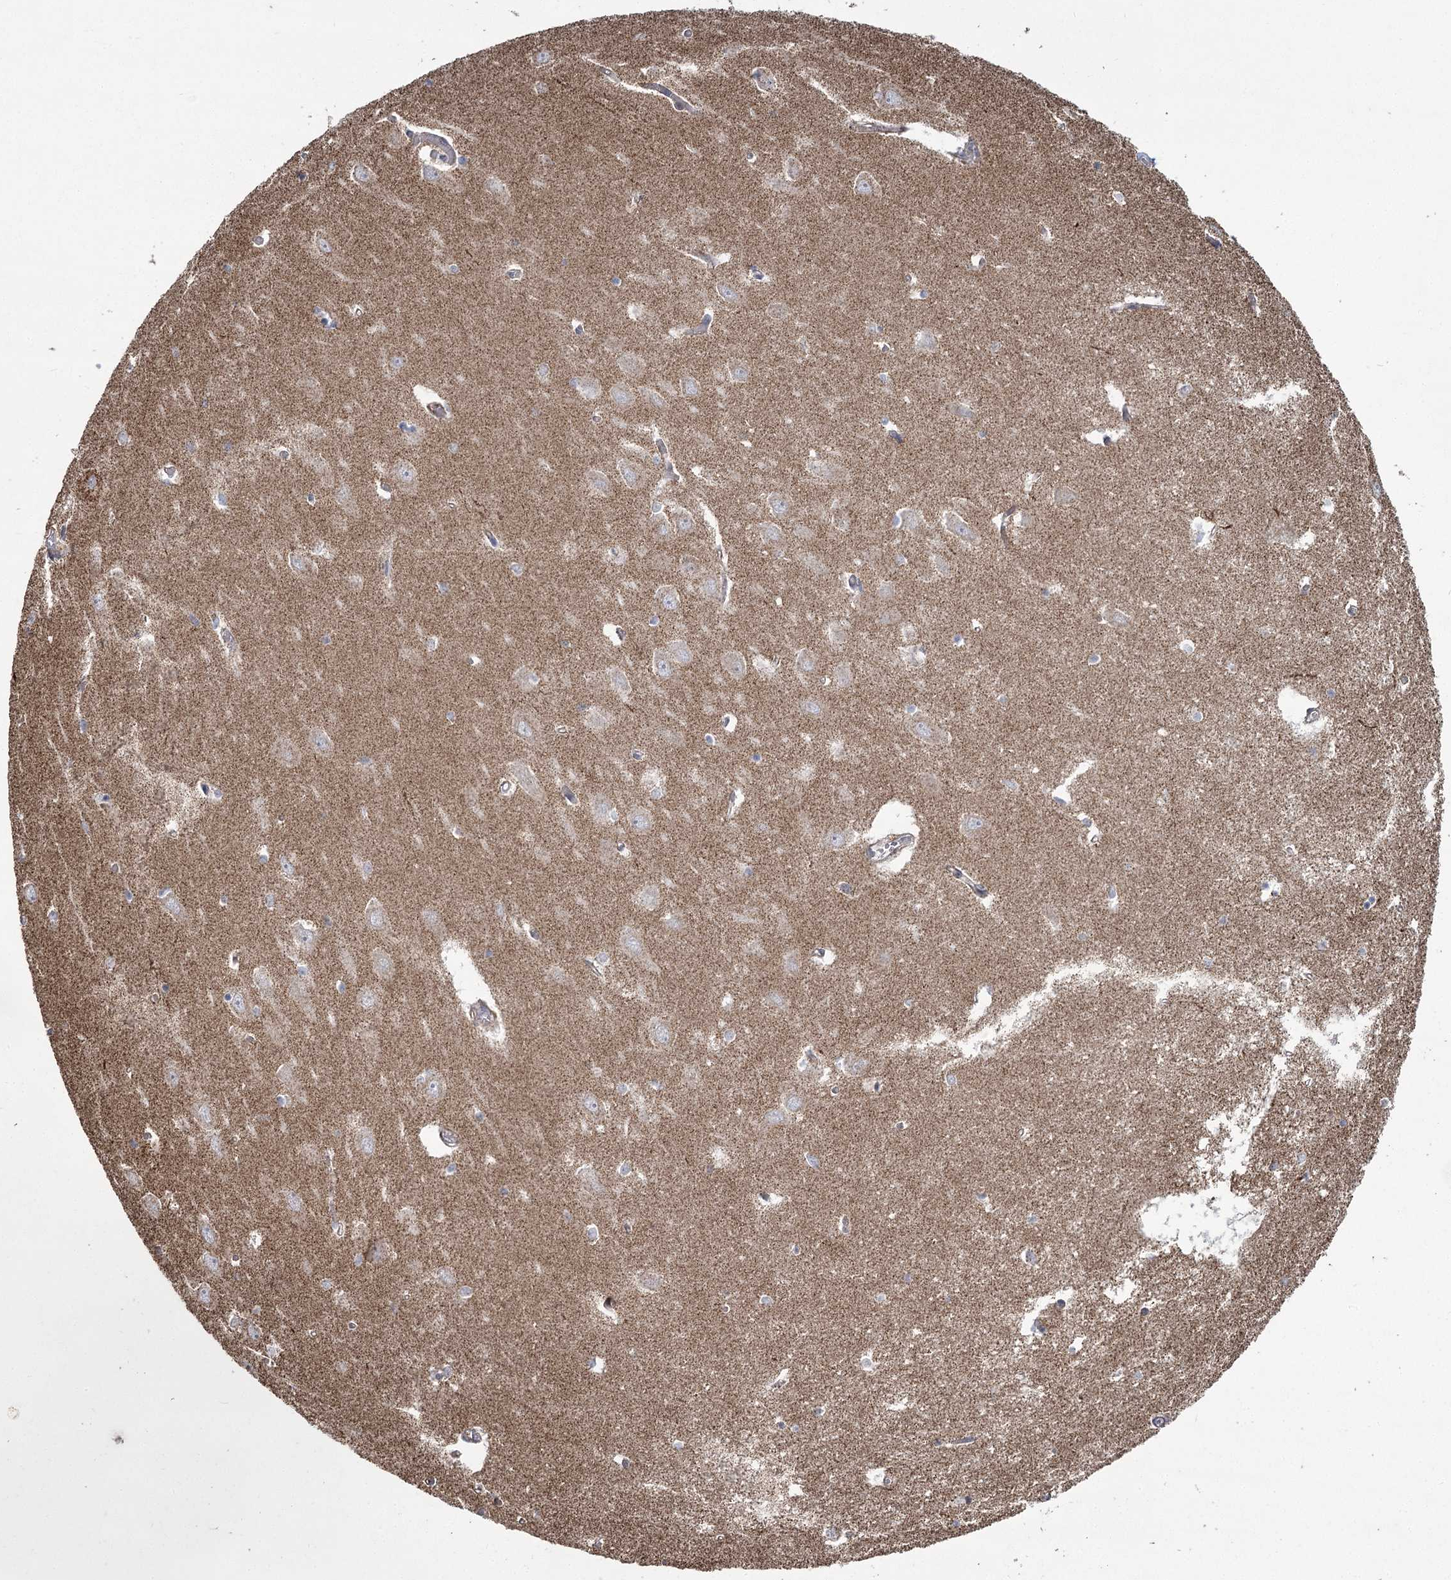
{"staining": {"intensity": "moderate", "quantity": "<25%", "location": "cytoplasmic/membranous"}, "tissue": "hippocampus", "cell_type": "Glial cells", "image_type": "normal", "snomed": [{"axis": "morphology", "description": "Normal tissue, NOS"}, {"axis": "topography", "description": "Hippocampus"}], "caption": "Glial cells show low levels of moderate cytoplasmic/membranous staining in about <25% of cells in benign human hippocampus. (brown staining indicates protein expression, while blue staining denotes nuclei).", "gene": "RANBP3L", "patient": {"sex": "male", "age": 70}}